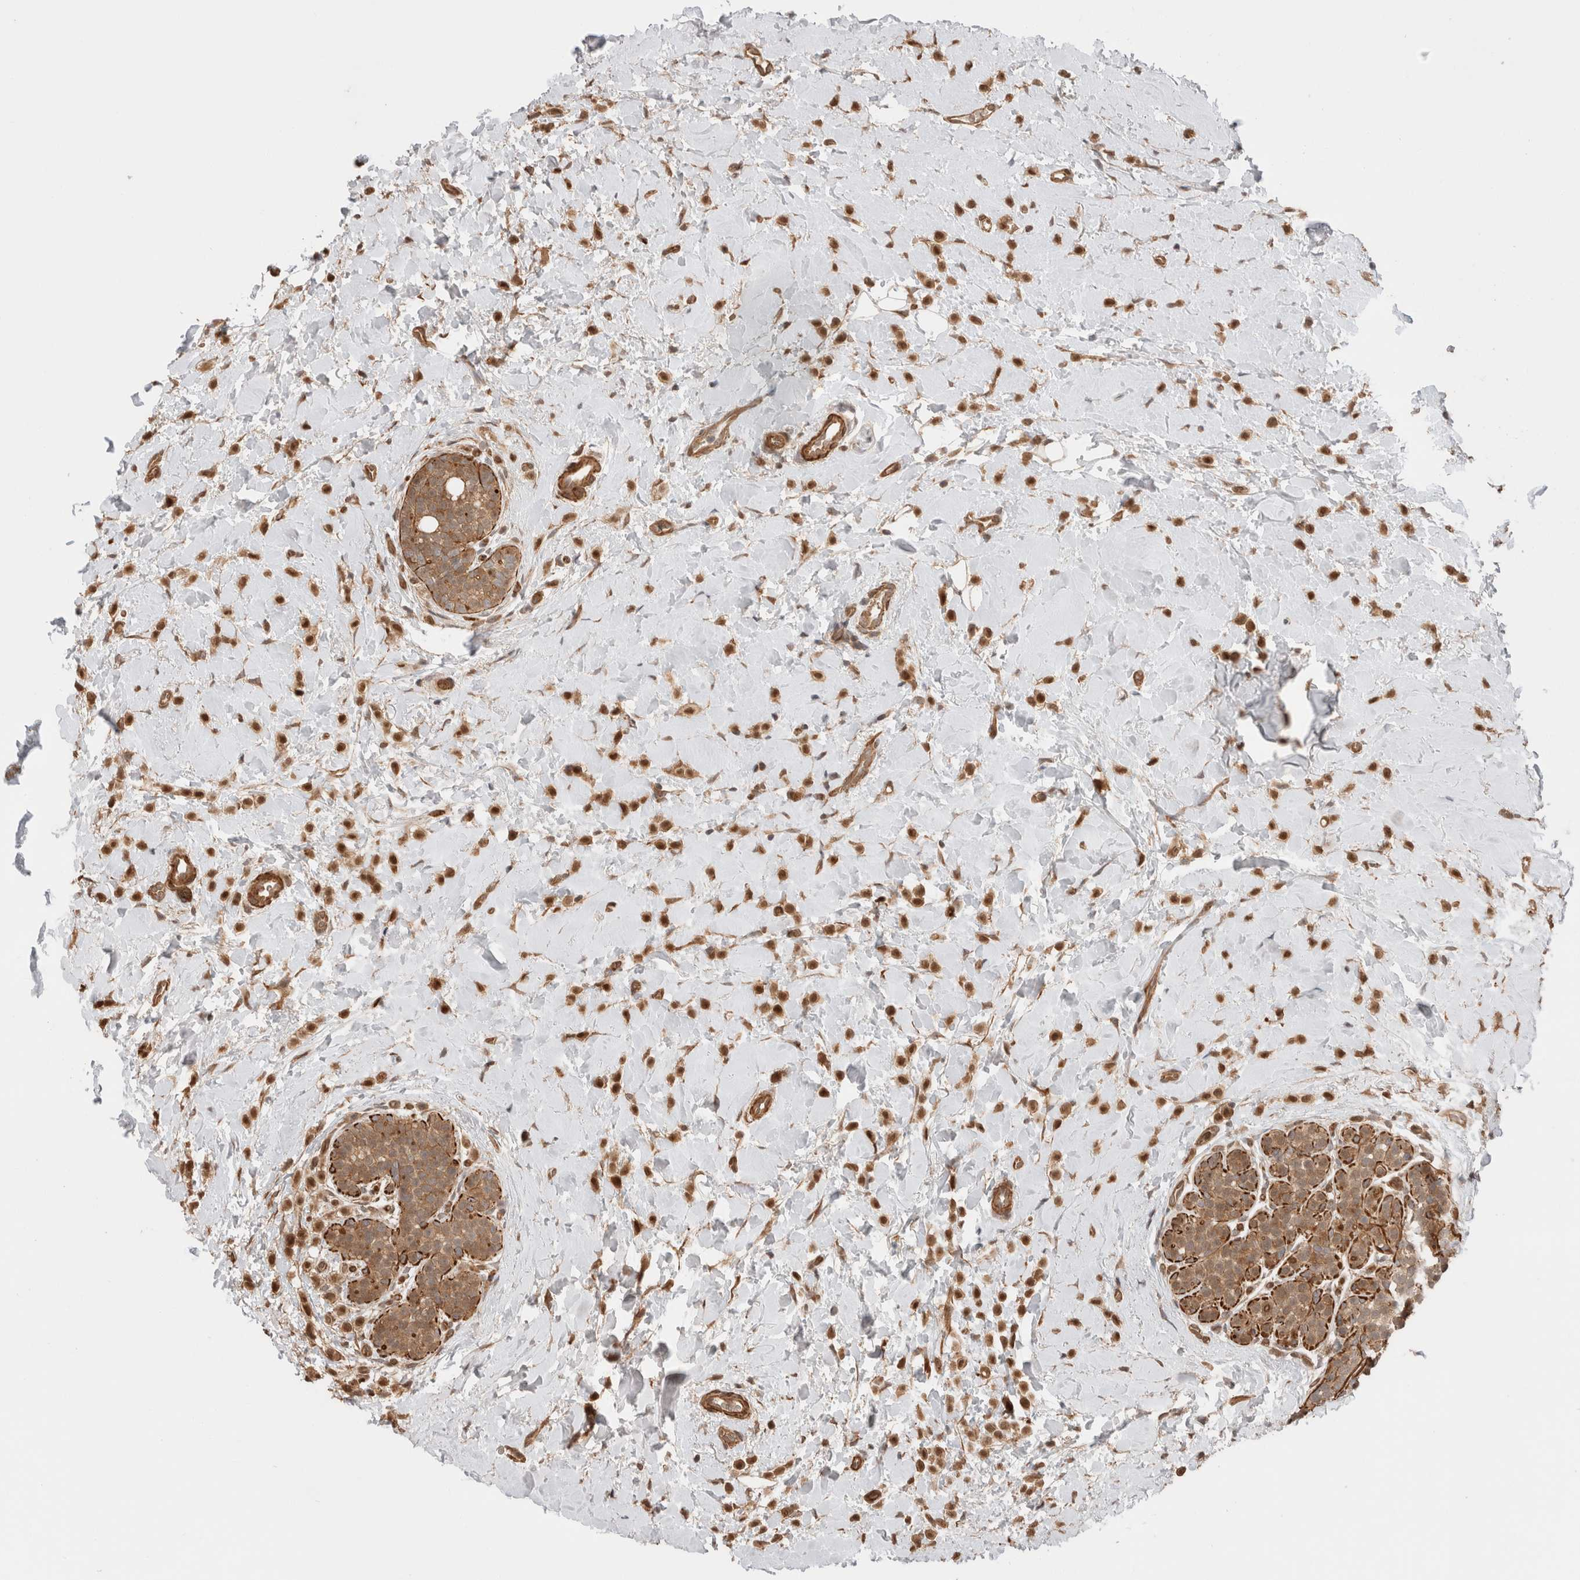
{"staining": {"intensity": "strong", "quantity": ">75%", "location": "cytoplasmic/membranous,nuclear"}, "tissue": "breast cancer", "cell_type": "Tumor cells", "image_type": "cancer", "snomed": [{"axis": "morphology", "description": "Normal tissue, NOS"}, {"axis": "morphology", "description": "Lobular carcinoma"}, {"axis": "topography", "description": "Breast"}], "caption": "There is high levels of strong cytoplasmic/membranous and nuclear expression in tumor cells of lobular carcinoma (breast), as demonstrated by immunohistochemical staining (brown color).", "gene": "ZNF649", "patient": {"sex": "female", "age": 50}}